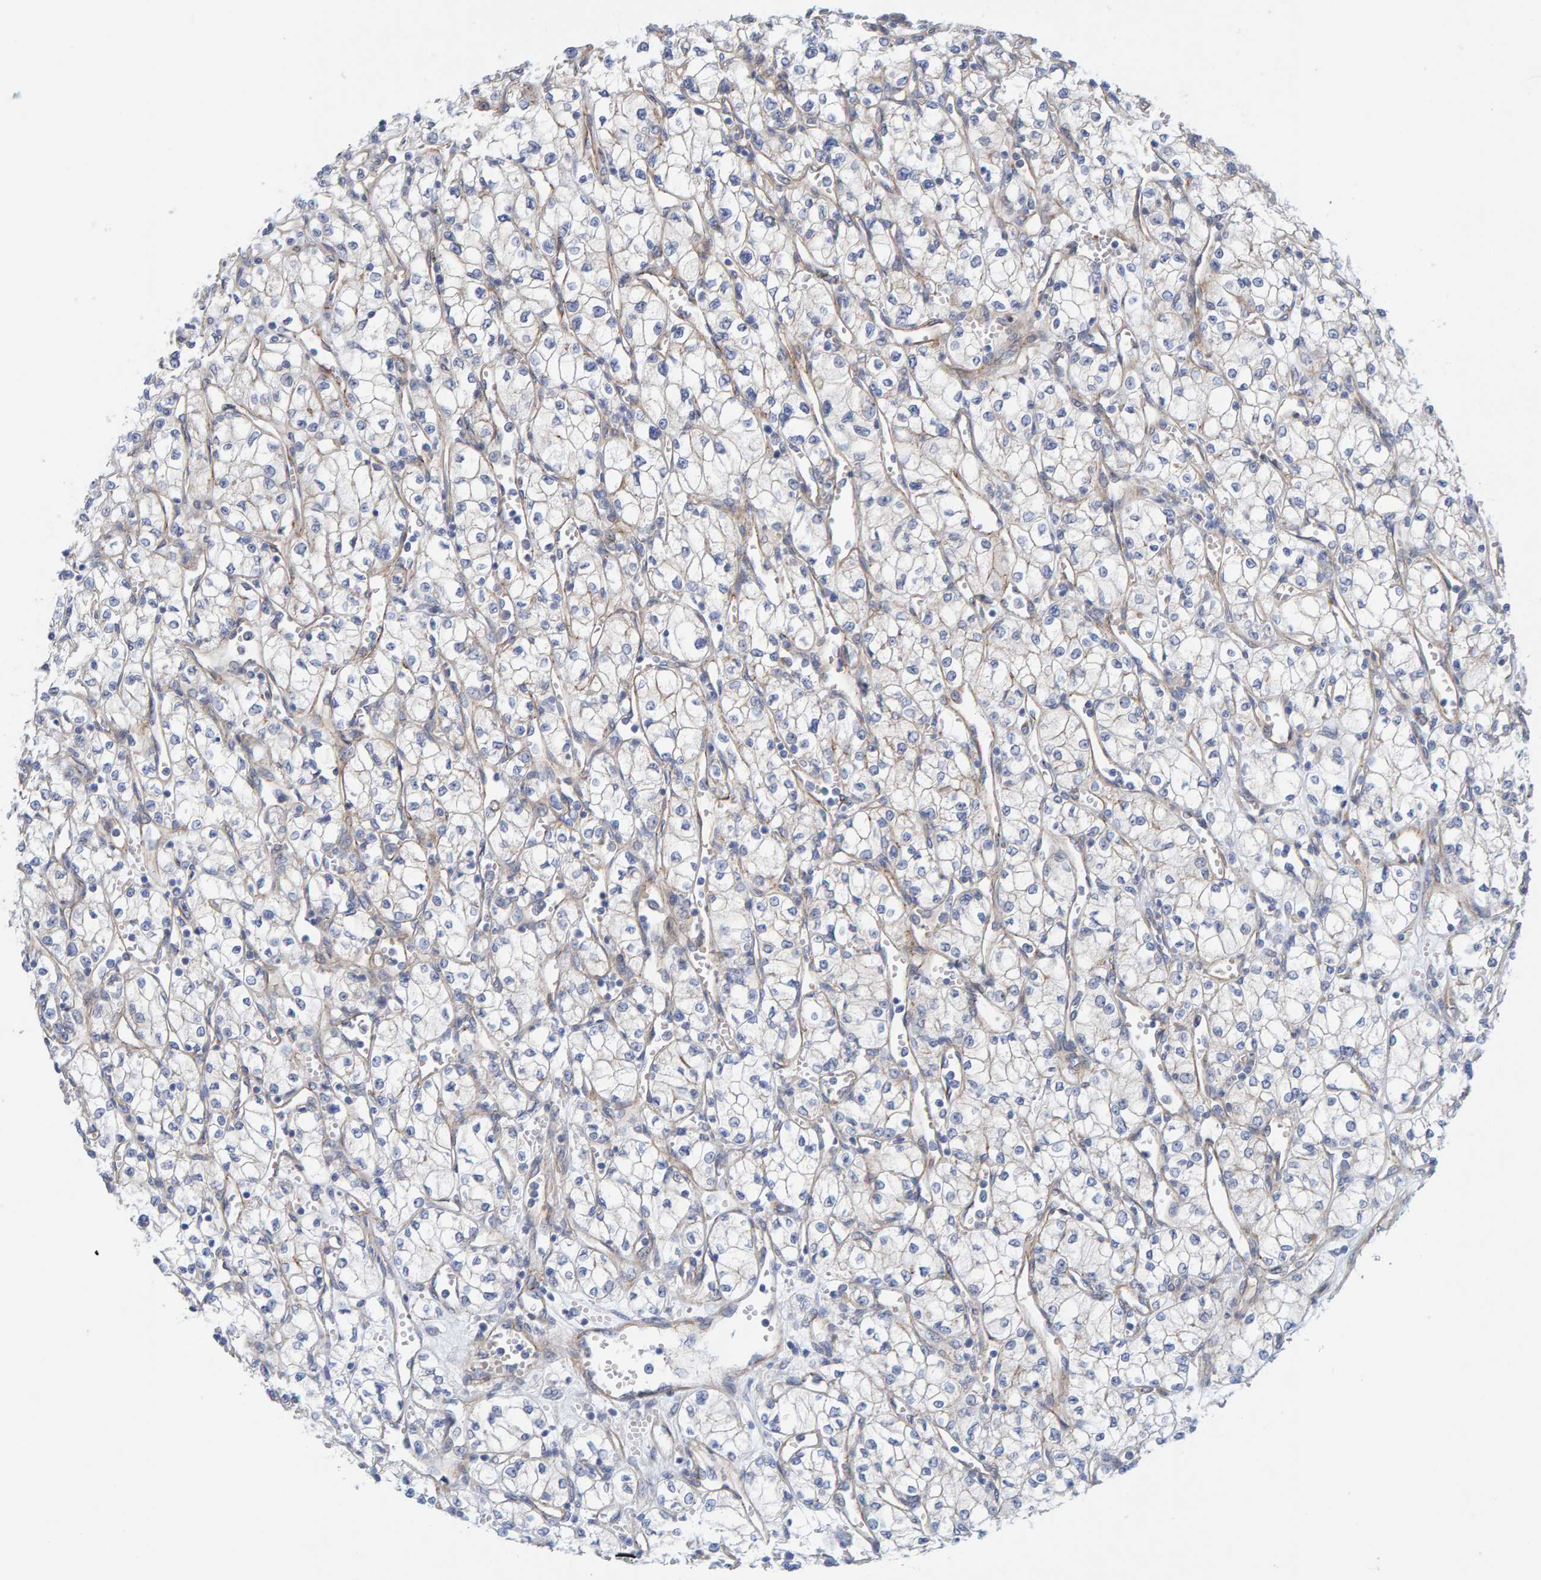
{"staining": {"intensity": "negative", "quantity": "none", "location": "none"}, "tissue": "renal cancer", "cell_type": "Tumor cells", "image_type": "cancer", "snomed": [{"axis": "morphology", "description": "Adenocarcinoma, NOS"}, {"axis": "topography", "description": "Kidney"}], "caption": "High power microscopy histopathology image of an immunohistochemistry (IHC) histopathology image of renal cancer, revealing no significant expression in tumor cells.", "gene": "KRBA2", "patient": {"sex": "male", "age": 59}}